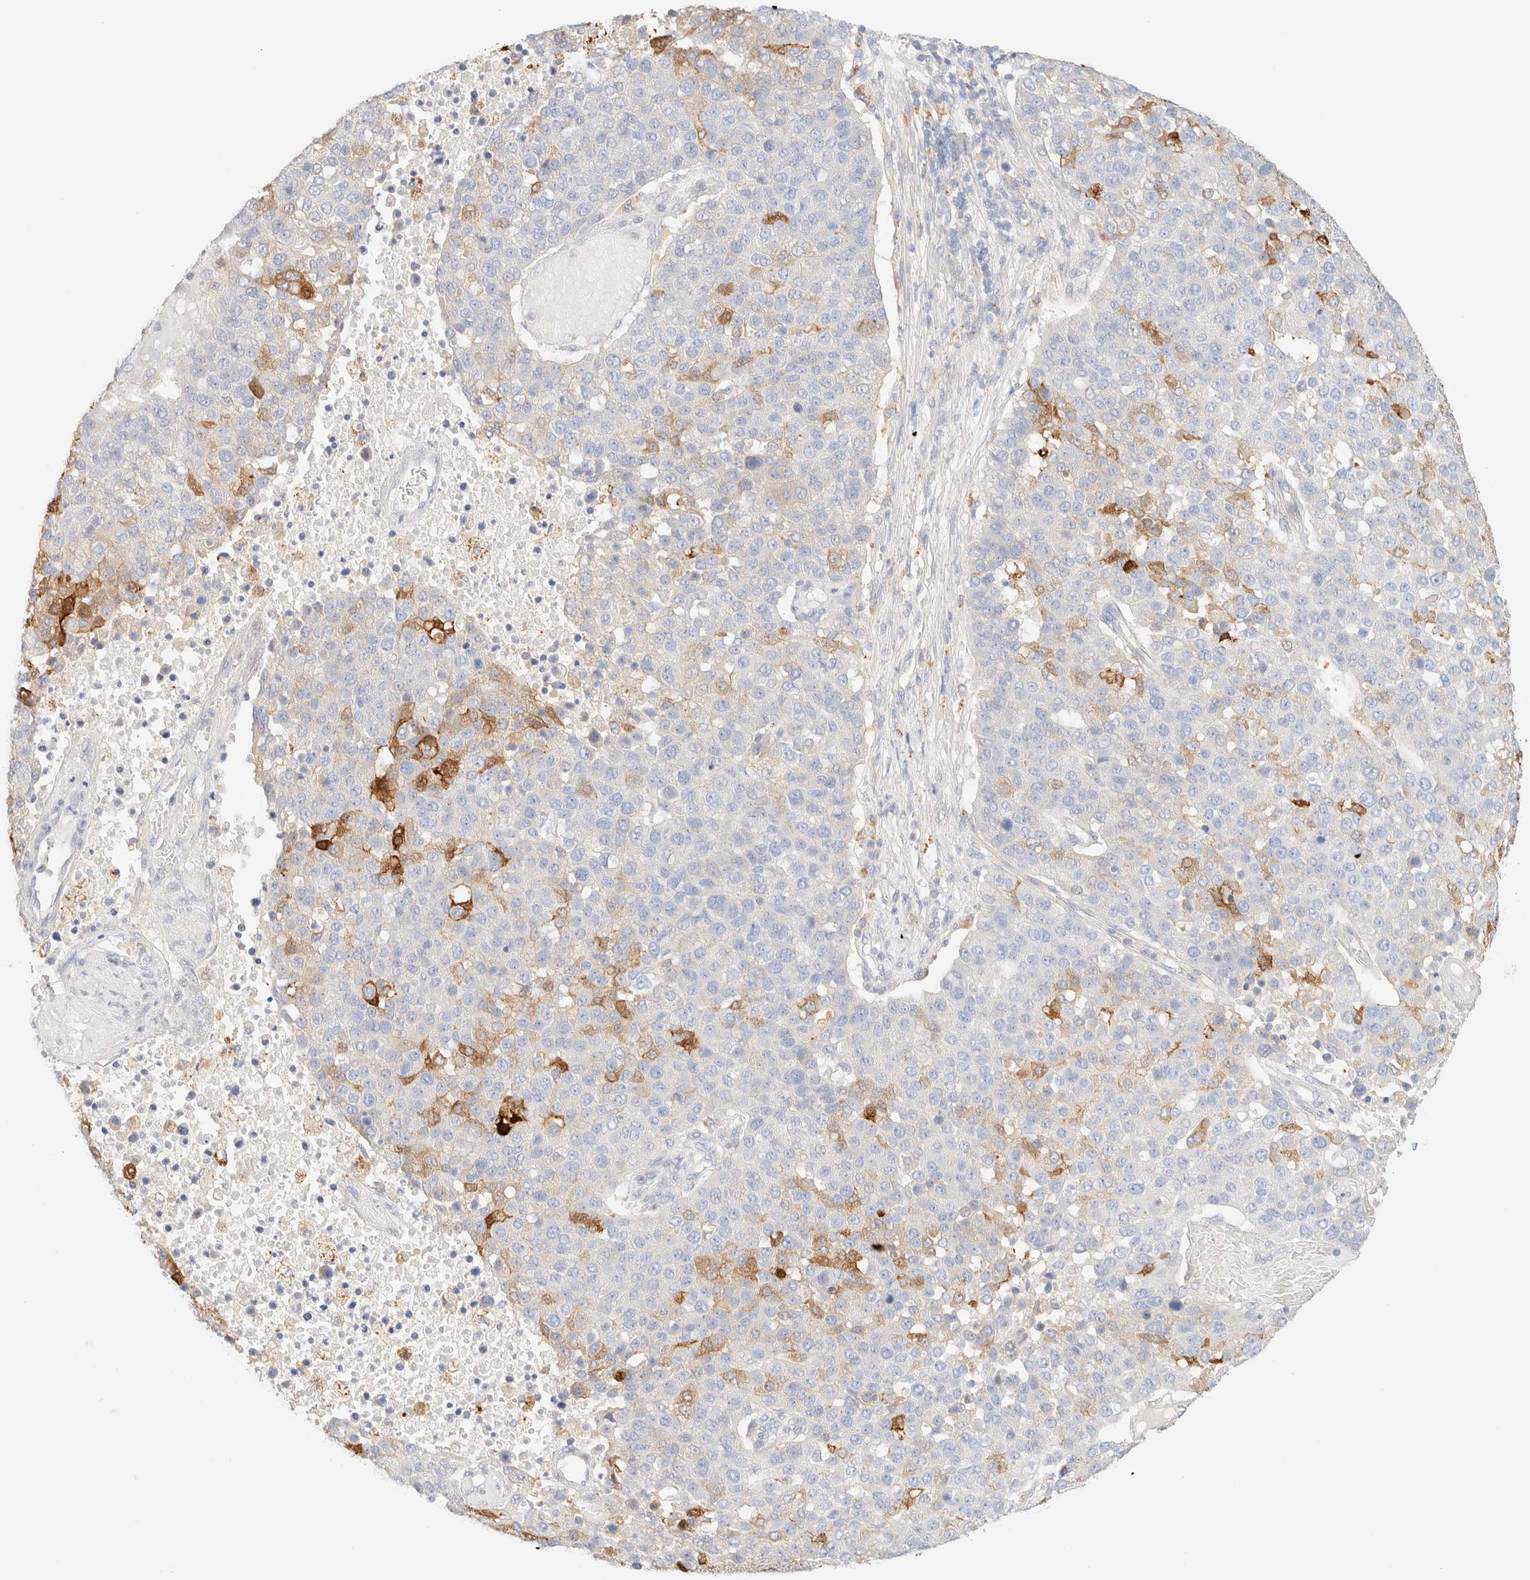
{"staining": {"intensity": "moderate", "quantity": "<25%", "location": "cytoplasmic/membranous"}, "tissue": "pancreatic cancer", "cell_type": "Tumor cells", "image_type": "cancer", "snomed": [{"axis": "morphology", "description": "Adenocarcinoma, NOS"}, {"axis": "topography", "description": "Pancreas"}], "caption": "Immunohistochemistry (IHC) of human adenocarcinoma (pancreatic) shows low levels of moderate cytoplasmic/membranous staining in about <25% of tumor cells.", "gene": "SARM1", "patient": {"sex": "female", "age": 61}}